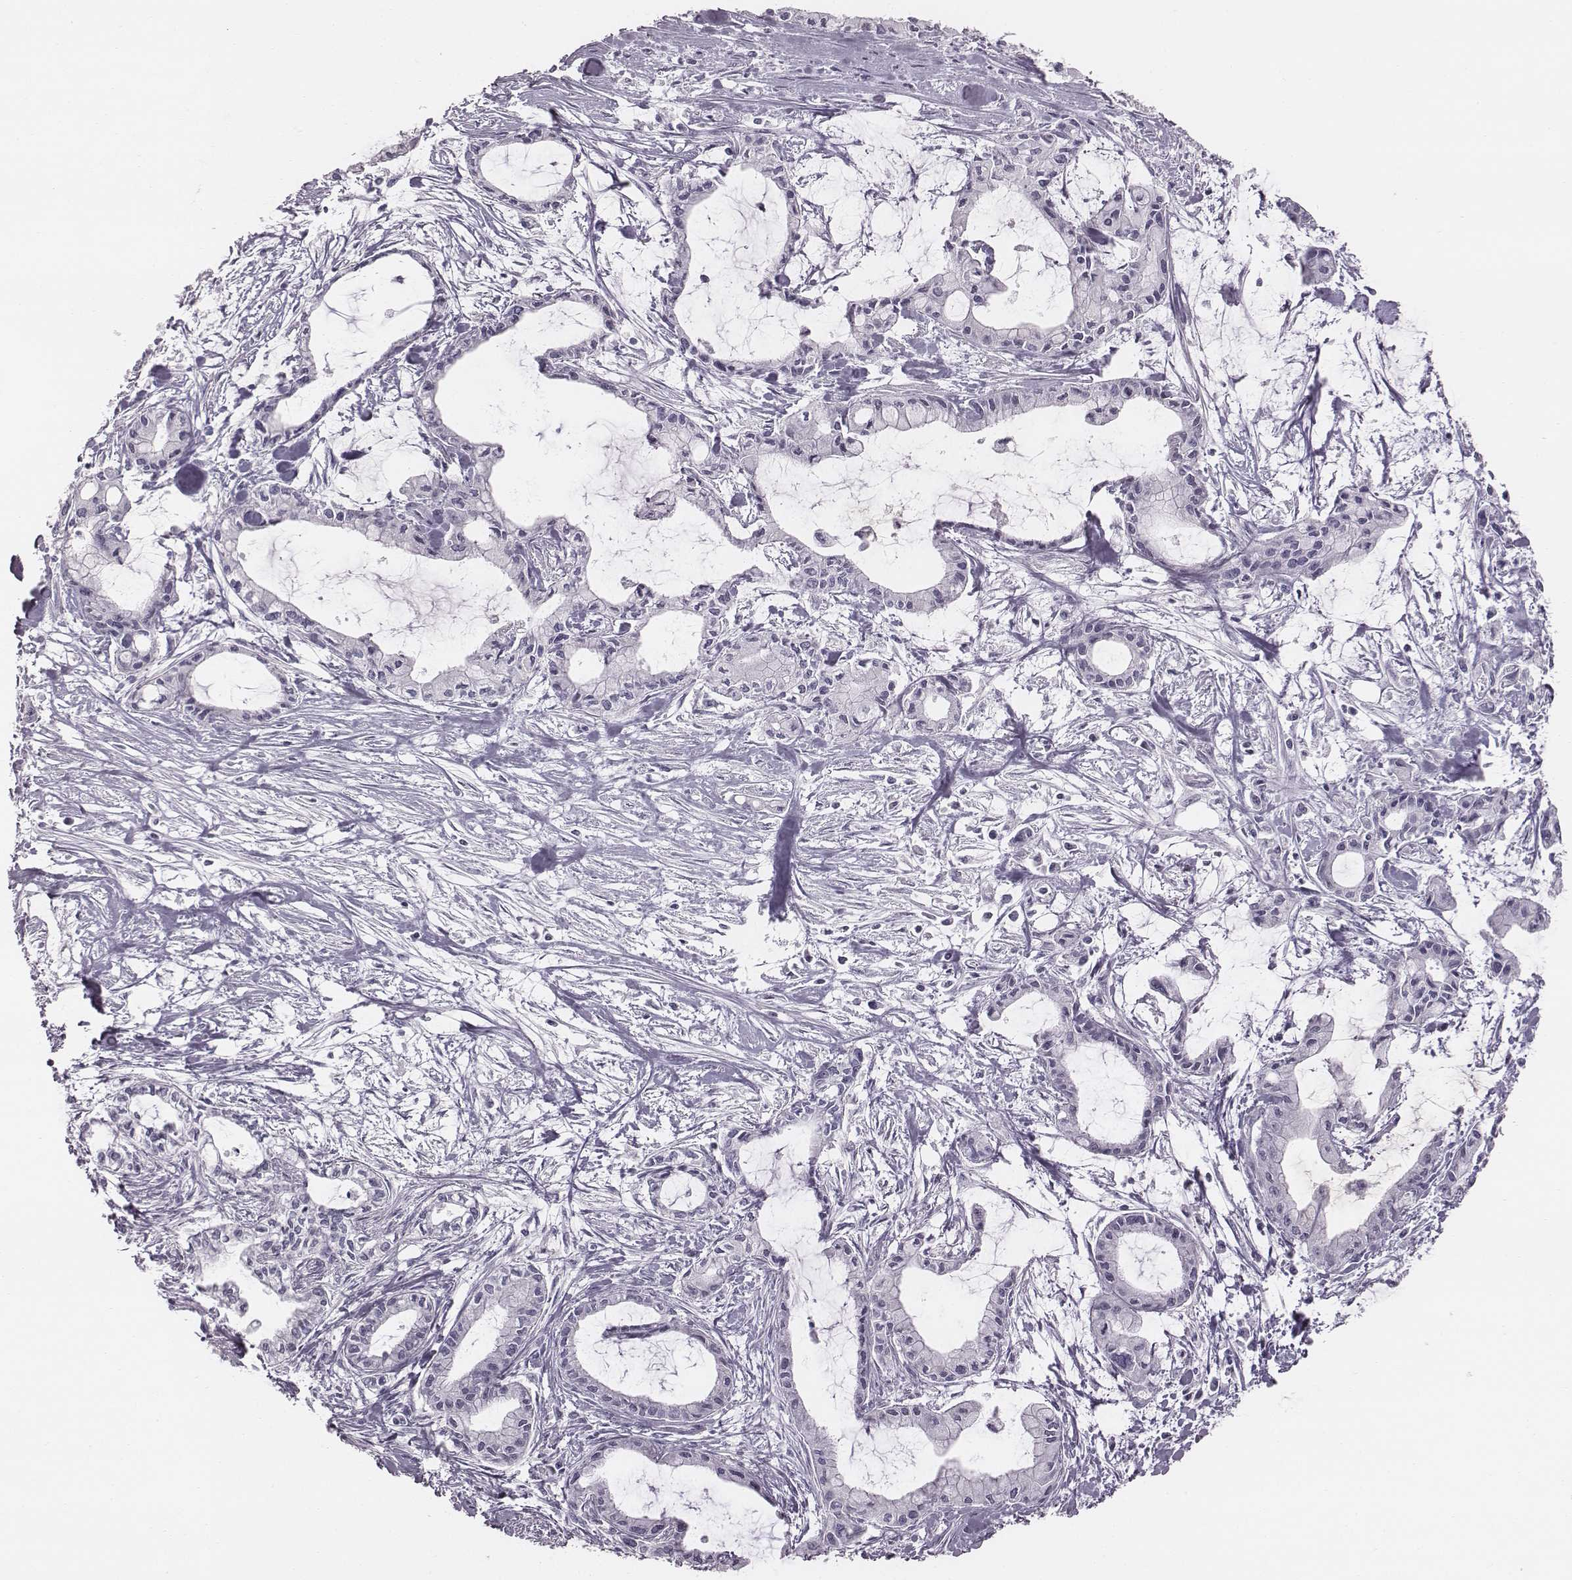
{"staining": {"intensity": "negative", "quantity": "none", "location": "none"}, "tissue": "pancreatic cancer", "cell_type": "Tumor cells", "image_type": "cancer", "snomed": [{"axis": "morphology", "description": "Adenocarcinoma, NOS"}, {"axis": "topography", "description": "Pancreas"}], "caption": "Immunohistochemical staining of pancreatic cancer (adenocarcinoma) reveals no significant expression in tumor cells.", "gene": "PDE8B", "patient": {"sex": "male", "age": 48}}